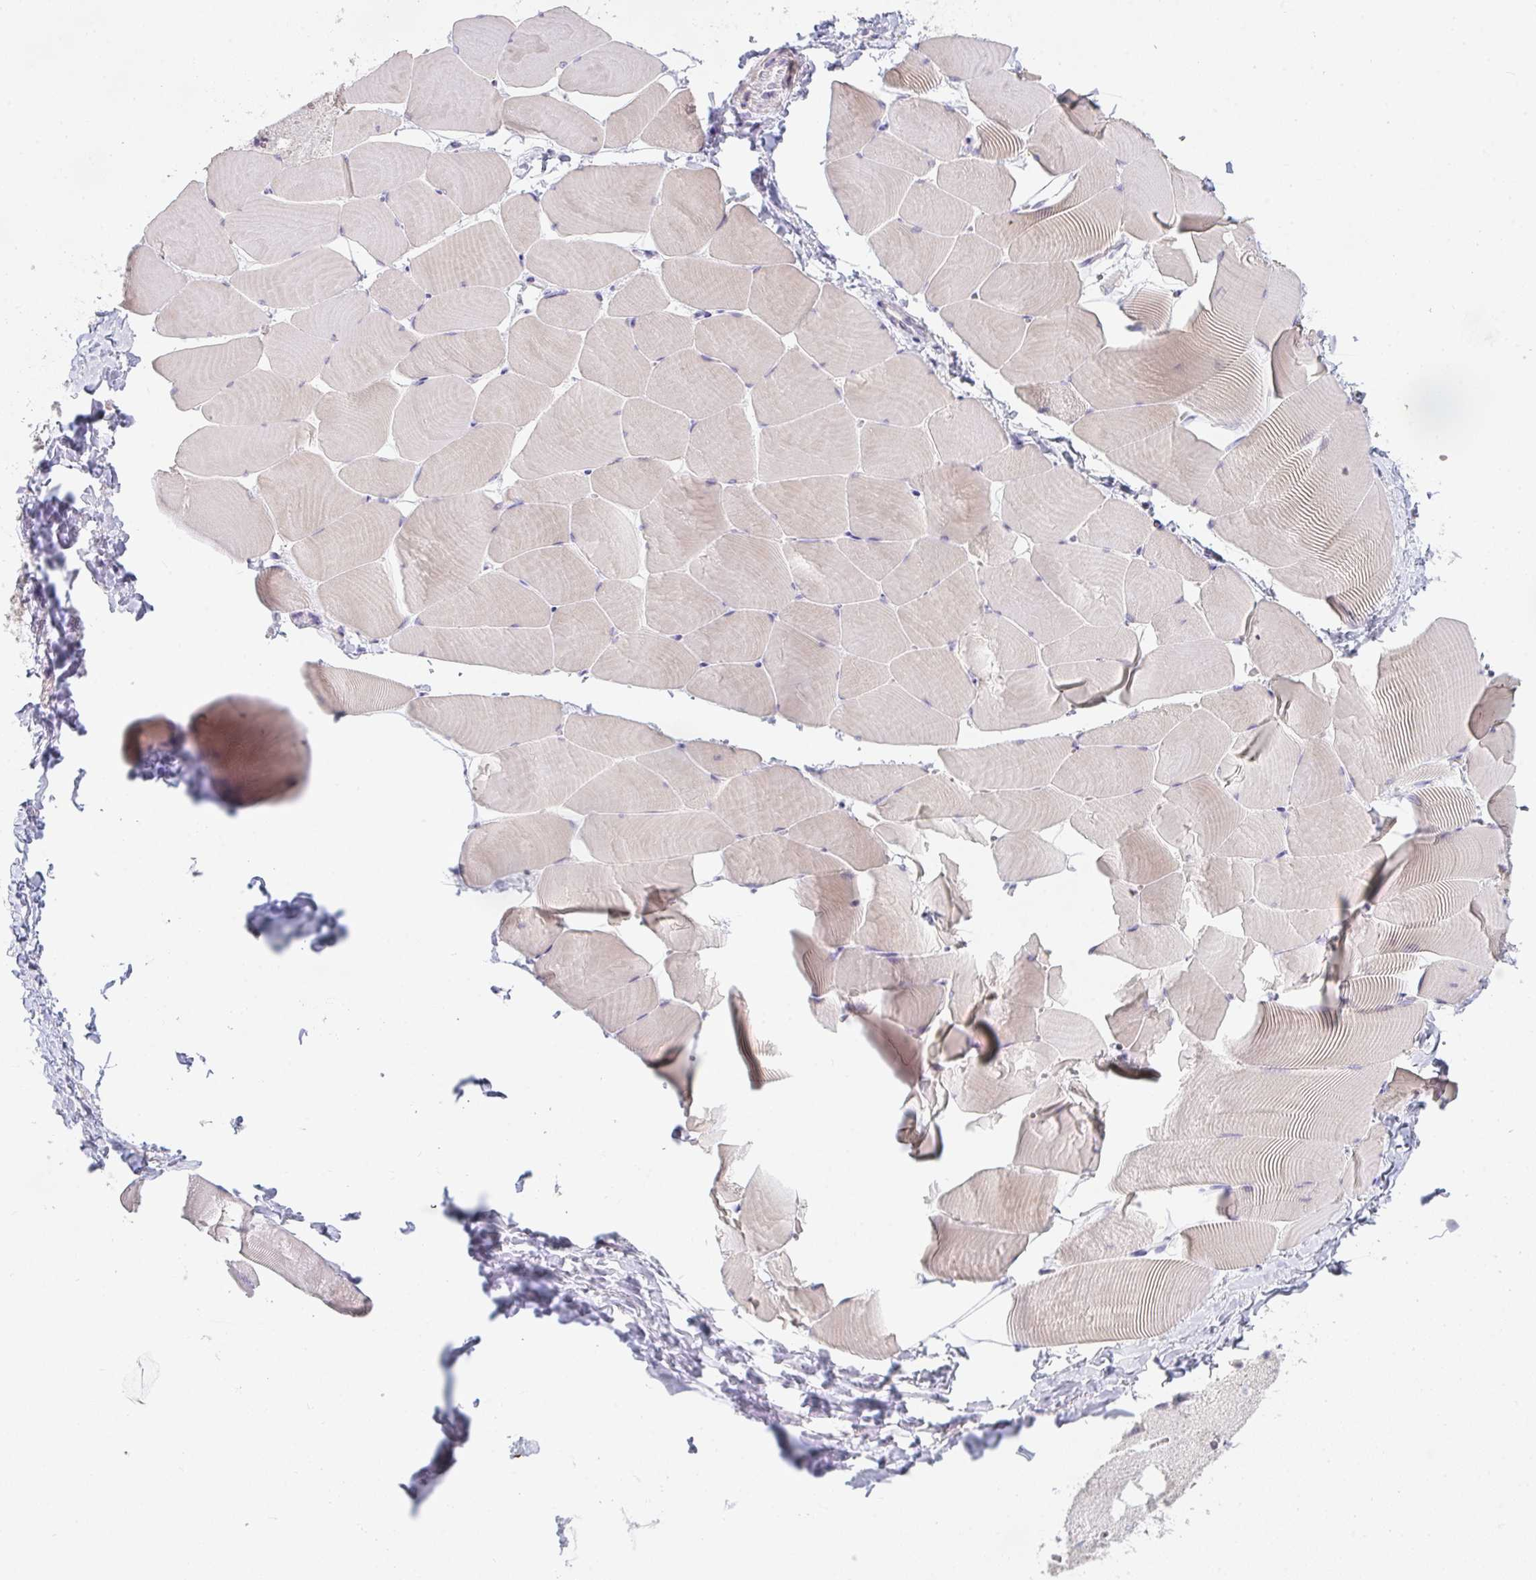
{"staining": {"intensity": "weak", "quantity": "<25%", "location": "cytoplasmic/membranous"}, "tissue": "skeletal muscle", "cell_type": "Myocytes", "image_type": "normal", "snomed": [{"axis": "morphology", "description": "Normal tissue, NOS"}, {"axis": "topography", "description": "Skeletal muscle"}], "caption": "IHC photomicrograph of normal human skeletal muscle stained for a protein (brown), which displays no staining in myocytes.", "gene": "ZNF215", "patient": {"sex": "male", "age": 25}}